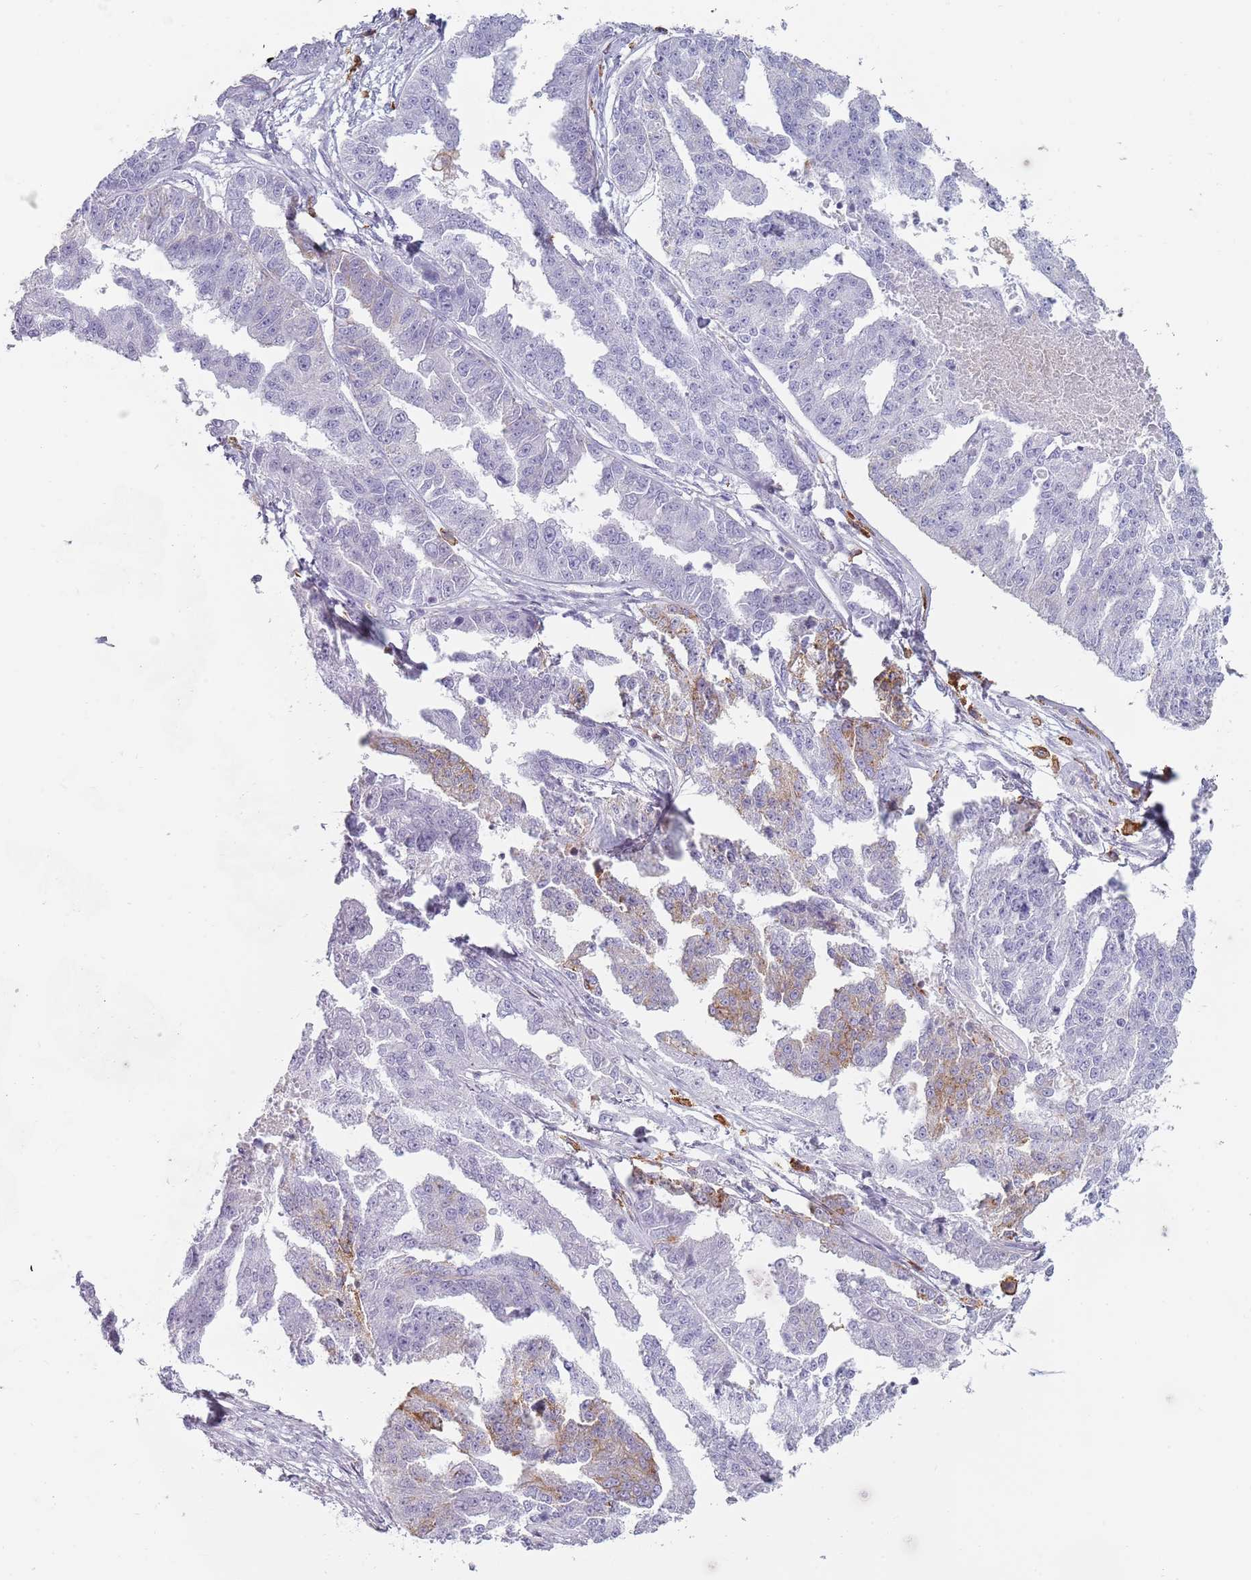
{"staining": {"intensity": "weak", "quantity": "<25%", "location": "cytoplasmic/membranous"}, "tissue": "ovarian cancer", "cell_type": "Tumor cells", "image_type": "cancer", "snomed": [{"axis": "morphology", "description": "Cystadenocarcinoma, serous, NOS"}, {"axis": "topography", "description": "Ovary"}], "caption": "Tumor cells are negative for brown protein staining in ovarian cancer (serous cystadenocarcinoma).", "gene": "COLEC12", "patient": {"sex": "female", "age": 58}}